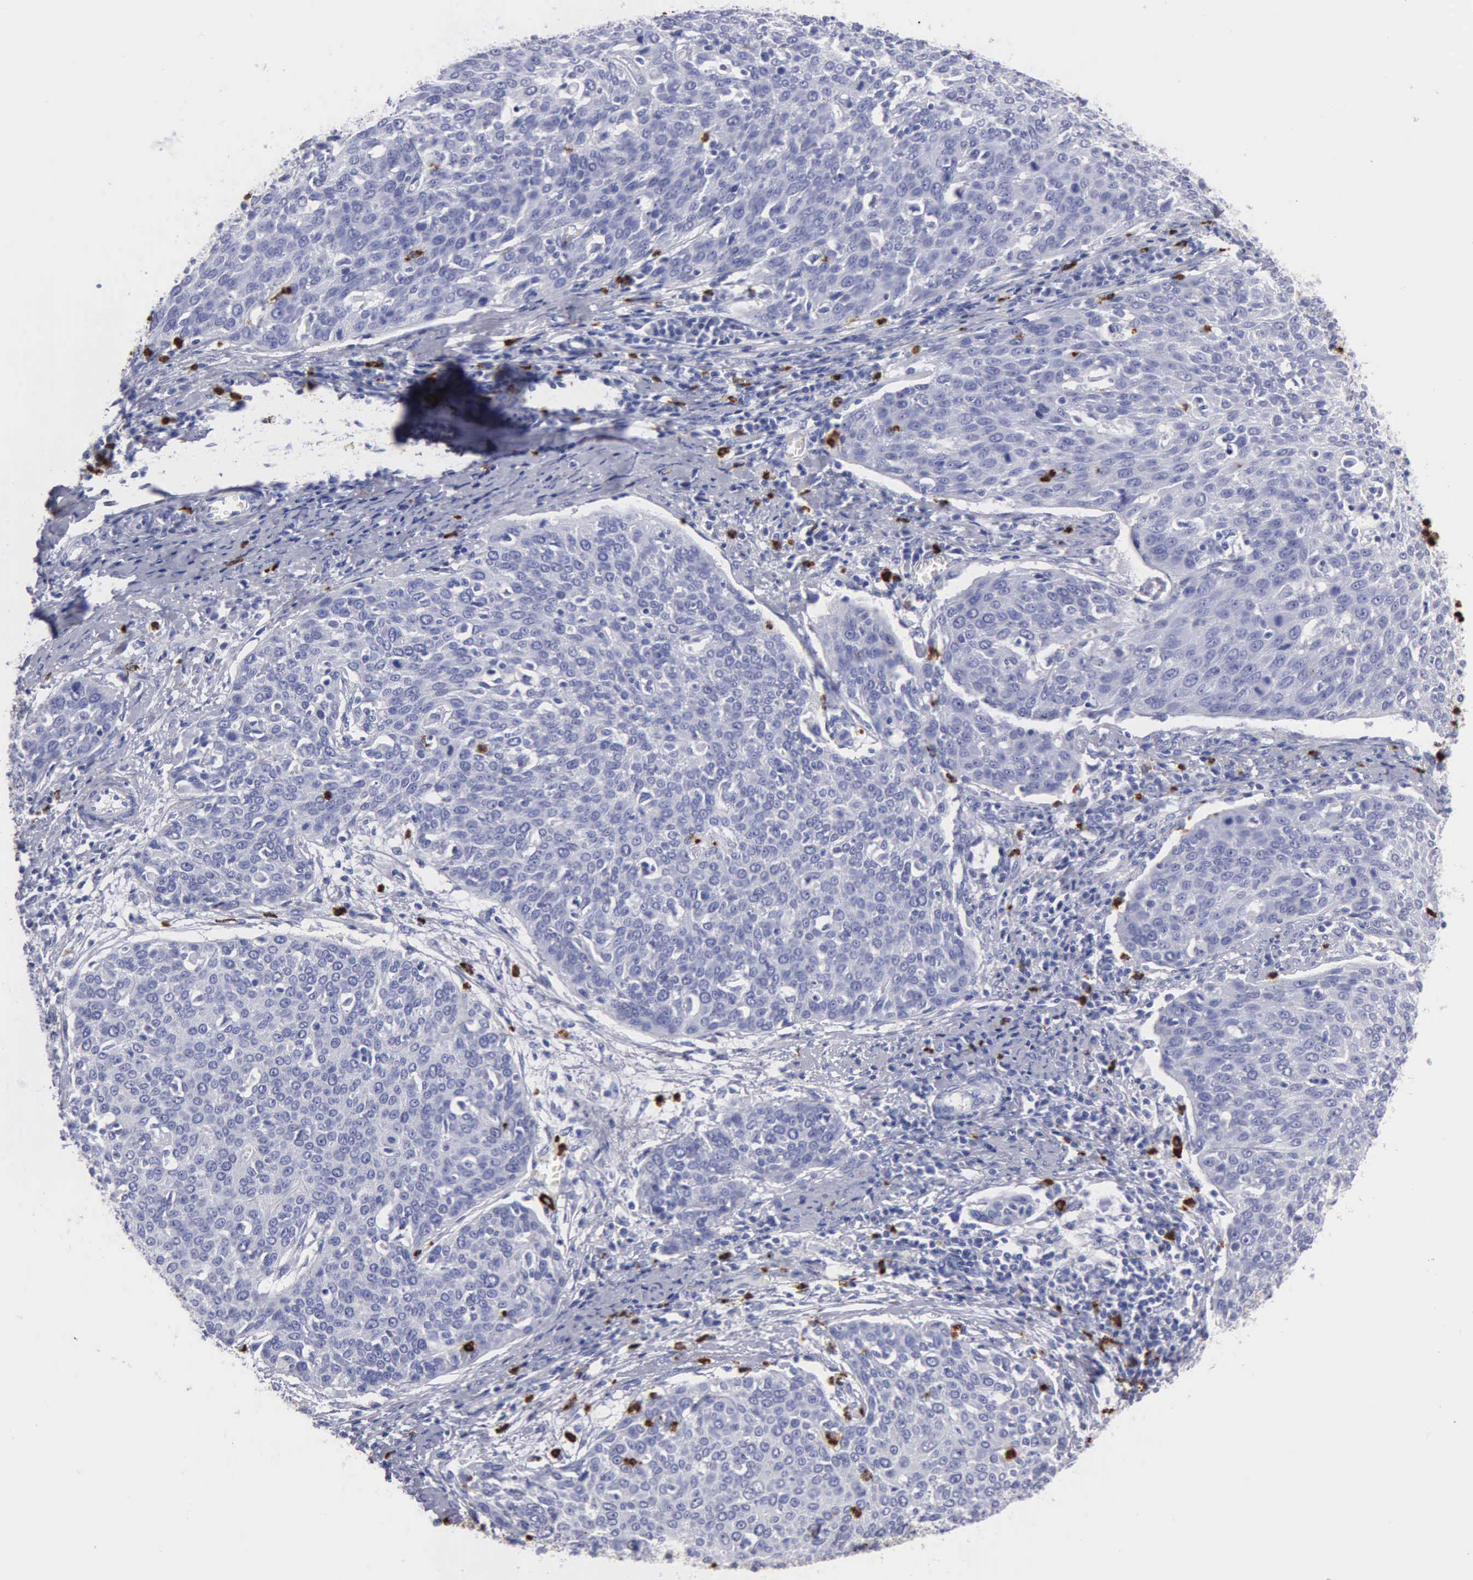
{"staining": {"intensity": "negative", "quantity": "none", "location": "none"}, "tissue": "cervical cancer", "cell_type": "Tumor cells", "image_type": "cancer", "snomed": [{"axis": "morphology", "description": "Squamous cell carcinoma, NOS"}, {"axis": "topography", "description": "Cervix"}], "caption": "Tumor cells are negative for brown protein staining in cervical squamous cell carcinoma.", "gene": "CTSG", "patient": {"sex": "female", "age": 38}}